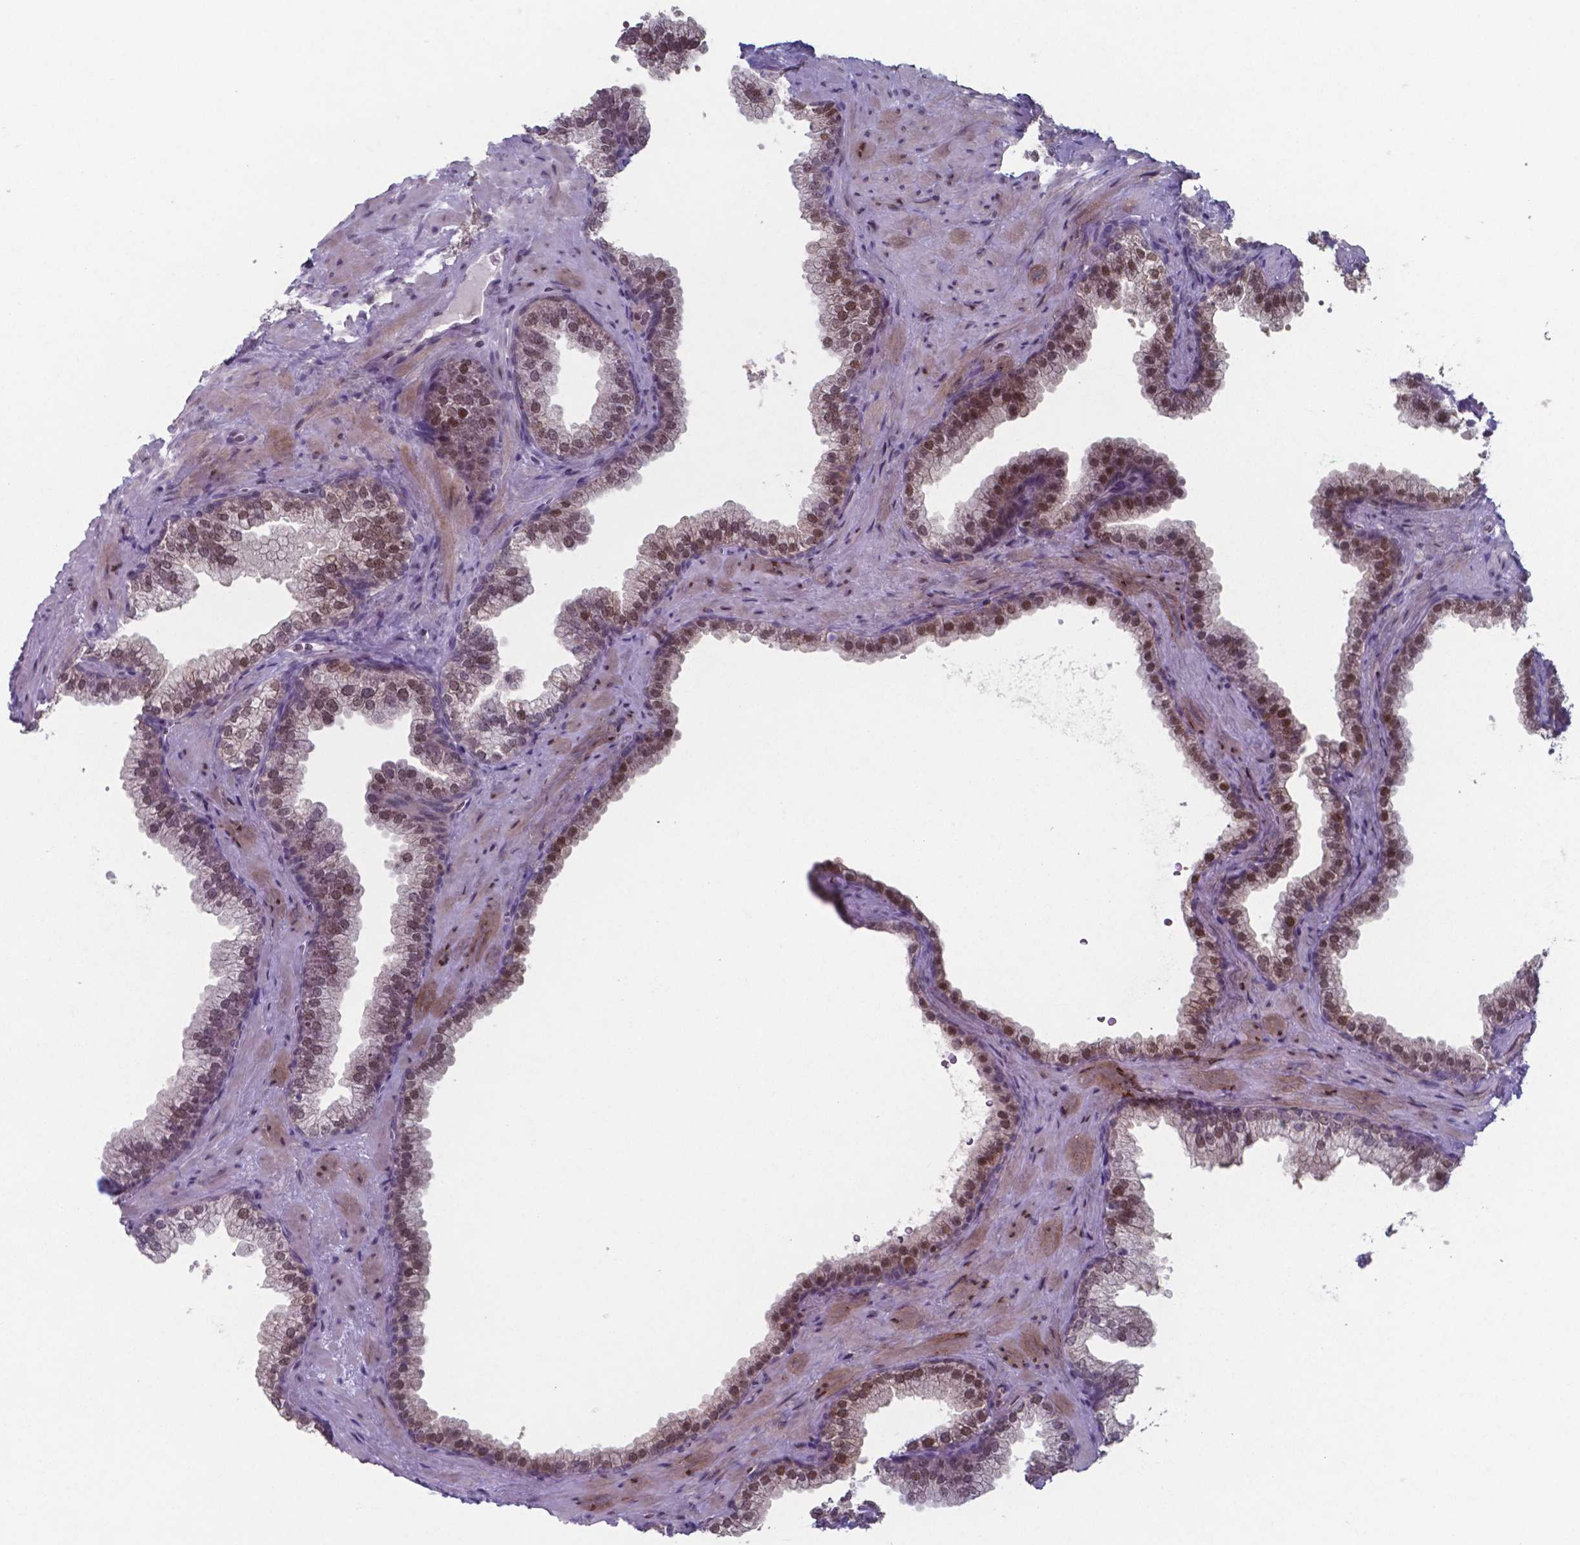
{"staining": {"intensity": "moderate", "quantity": "25%-75%", "location": "nuclear"}, "tissue": "prostate", "cell_type": "Glandular cells", "image_type": "normal", "snomed": [{"axis": "morphology", "description": "Normal tissue, NOS"}, {"axis": "topography", "description": "Prostate"}], "caption": "A micrograph showing moderate nuclear staining in approximately 25%-75% of glandular cells in normal prostate, as visualized by brown immunohistochemical staining.", "gene": "TDP2", "patient": {"sex": "male", "age": 79}}